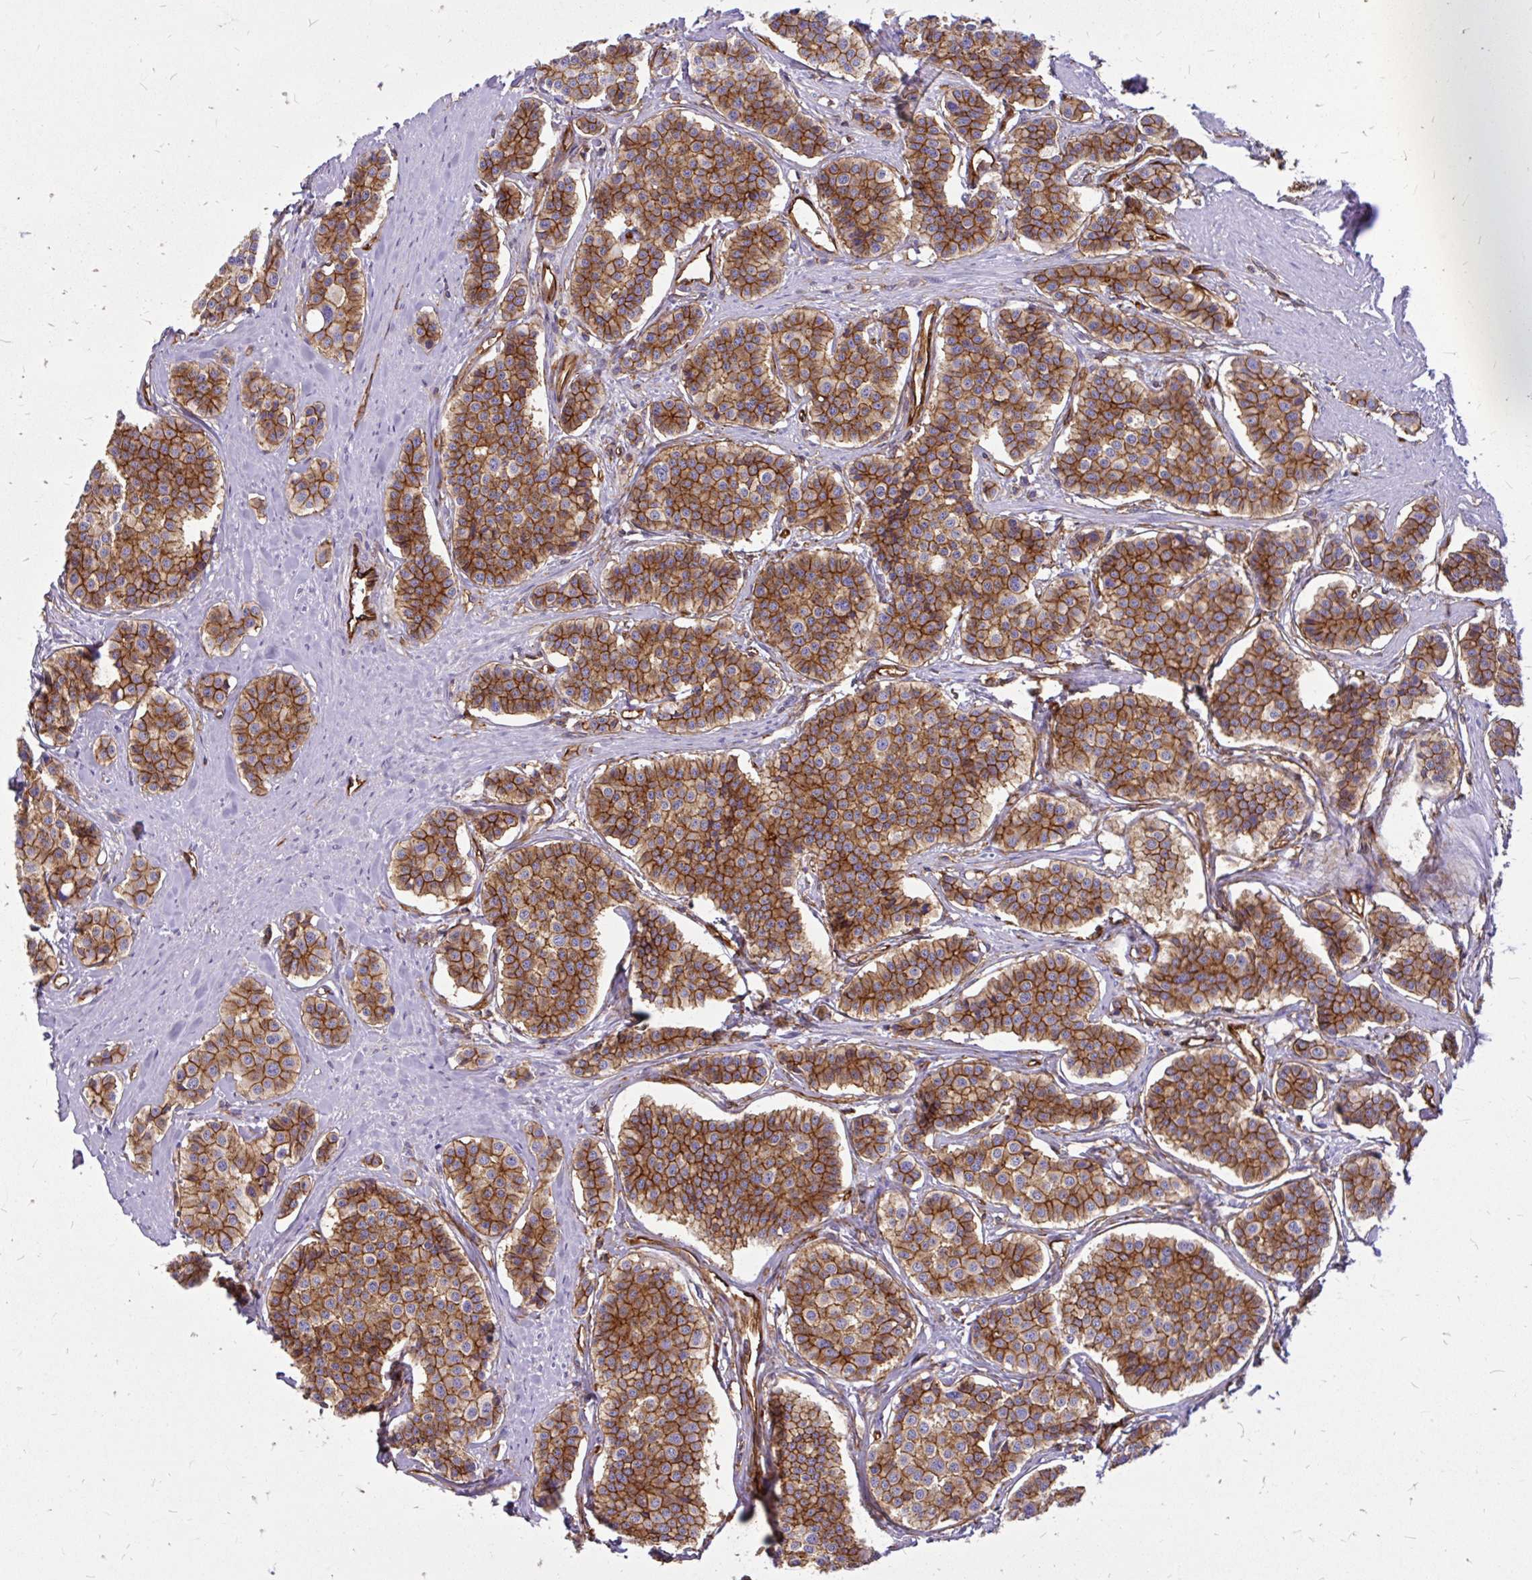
{"staining": {"intensity": "strong", "quantity": ">75%", "location": "cytoplasmic/membranous"}, "tissue": "carcinoid", "cell_type": "Tumor cells", "image_type": "cancer", "snomed": [{"axis": "morphology", "description": "Carcinoid, malignant, NOS"}, {"axis": "topography", "description": "Small intestine"}], "caption": "Protein staining of carcinoid tissue reveals strong cytoplasmic/membranous expression in approximately >75% of tumor cells.", "gene": "MAP1LC3B", "patient": {"sex": "male", "age": 60}}